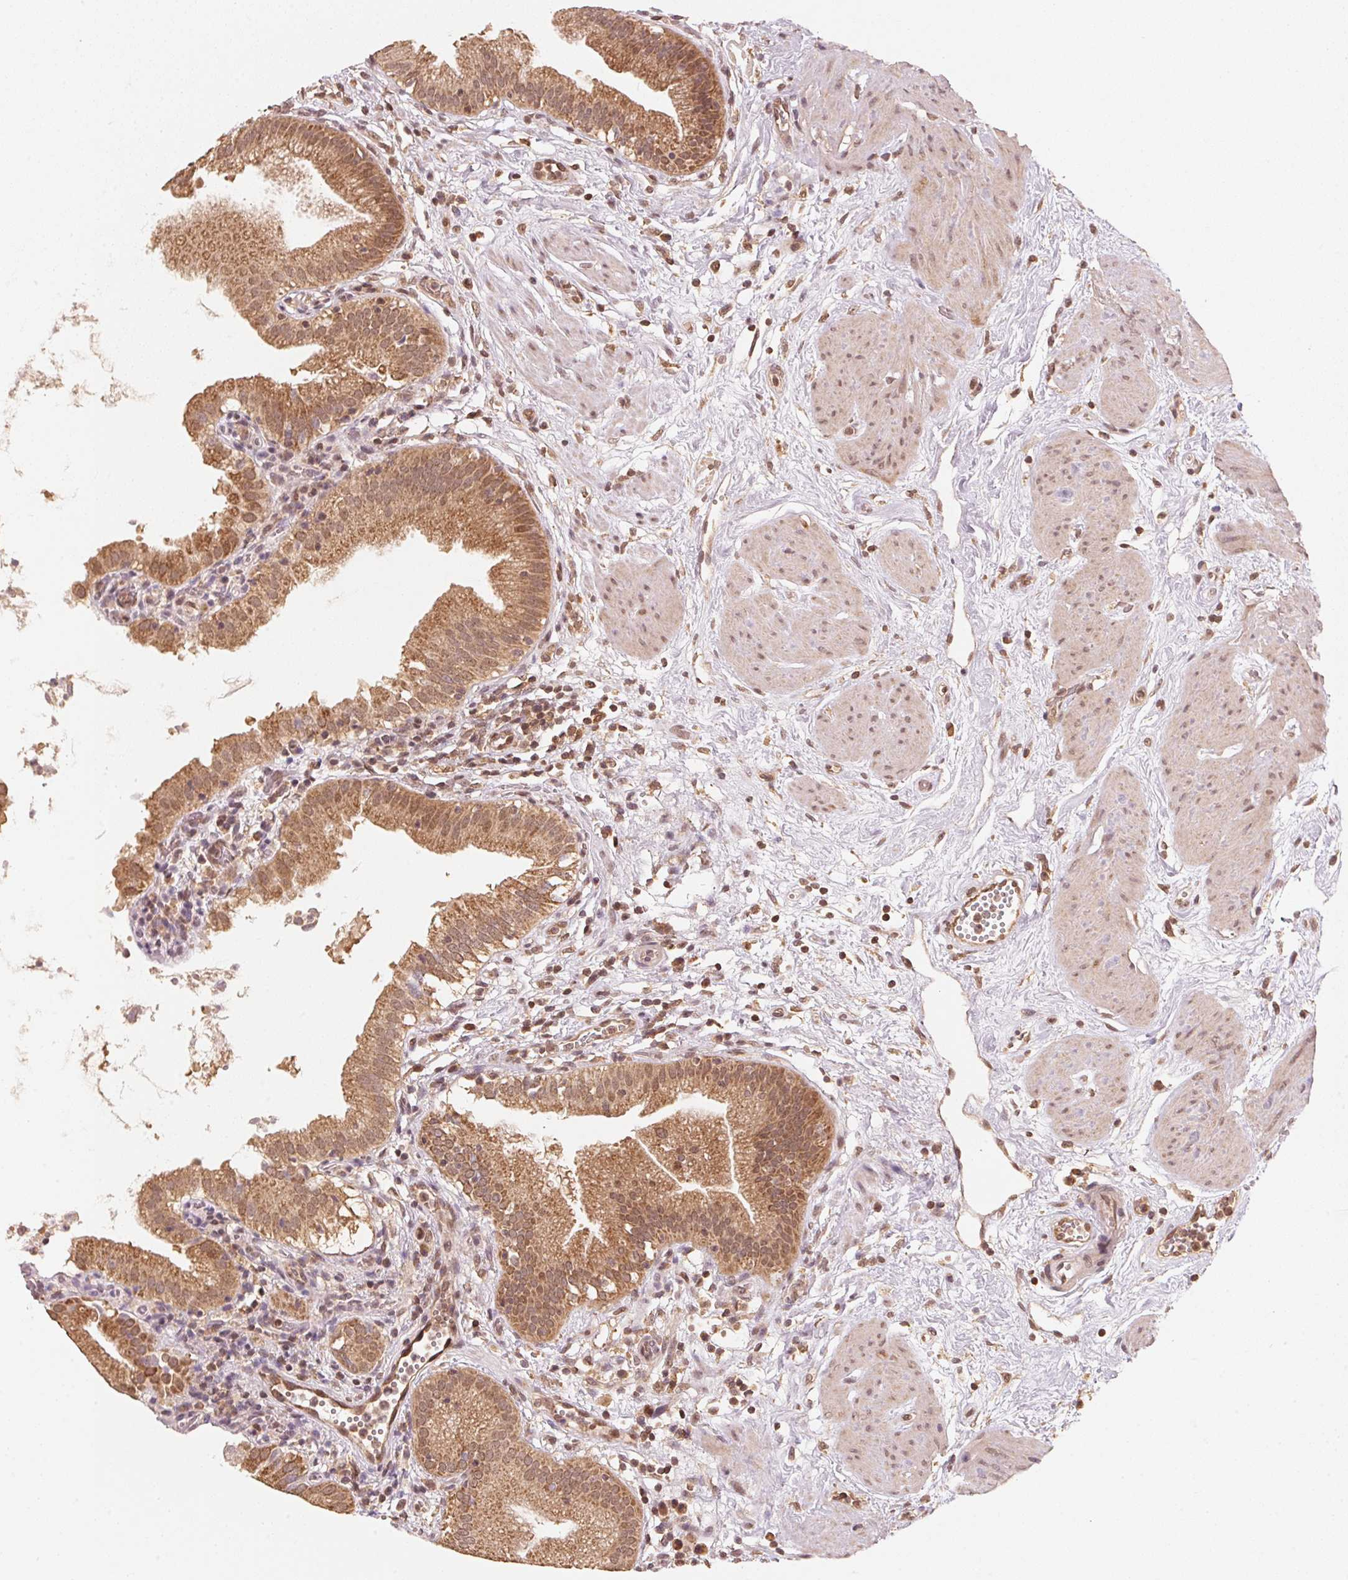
{"staining": {"intensity": "moderate", "quantity": ">75%", "location": "cytoplasmic/membranous,nuclear"}, "tissue": "gallbladder", "cell_type": "Glandular cells", "image_type": "normal", "snomed": [{"axis": "morphology", "description": "Normal tissue, NOS"}, {"axis": "topography", "description": "Gallbladder"}], "caption": "An IHC micrograph of benign tissue is shown. Protein staining in brown highlights moderate cytoplasmic/membranous,nuclear positivity in gallbladder within glandular cells. (DAB IHC with brightfield microscopy, high magnification).", "gene": "C2orf73", "patient": {"sex": "female", "age": 65}}